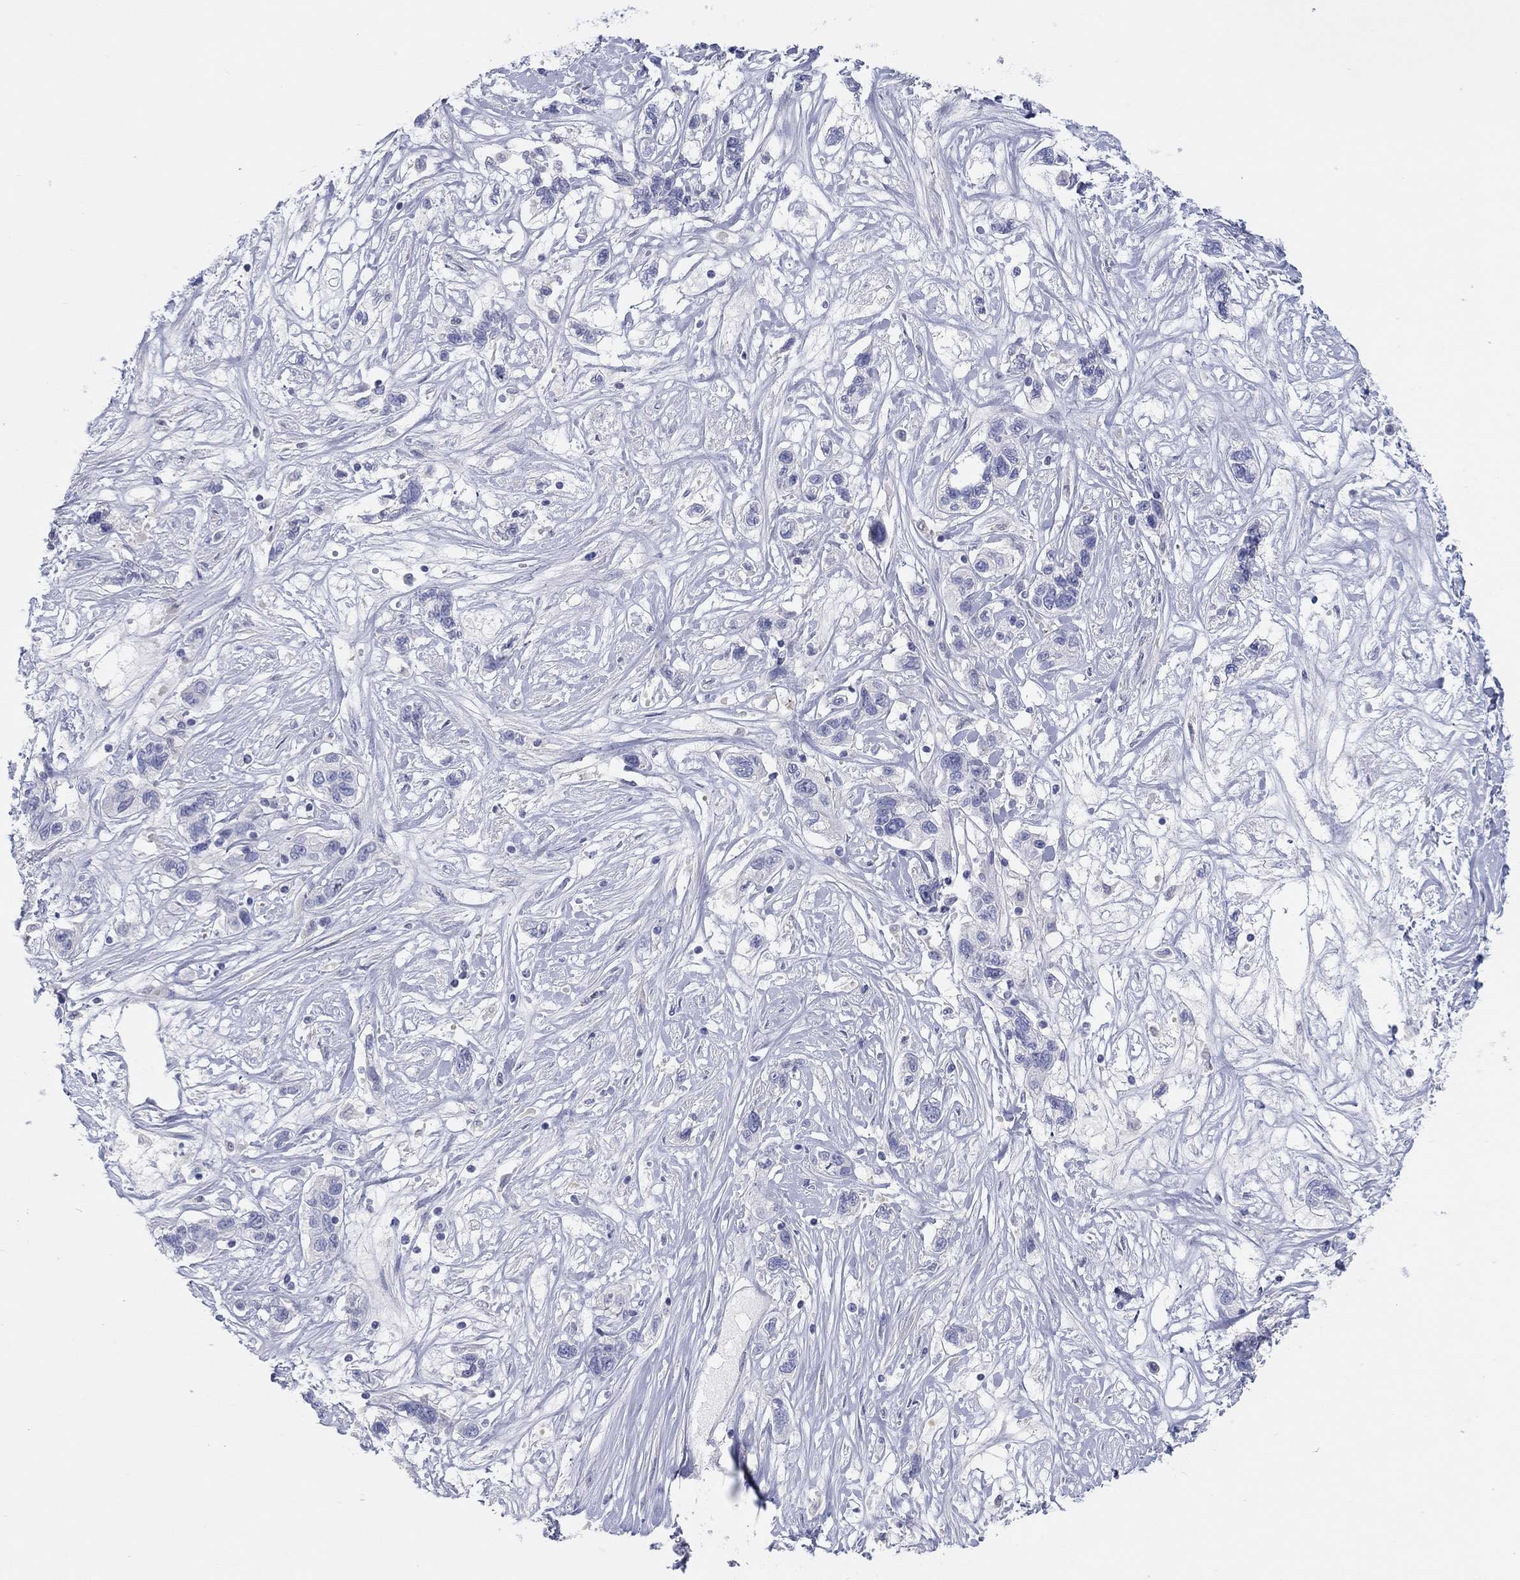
{"staining": {"intensity": "negative", "quantity": "none", "location": "none"}, "tissue": "liver cancer", "cell_type": "Tumor cells", "image_type": "cancer", "snomed": [{"axis": "morphology", "description": "Adenocarcinoma, NOS"}, {"axis": "morphology", "description": "Cholangiocarcinoma"}, {"axis": "topography", "description": "Liver"}], "caption": "Immunohistochemistry (IHC) of liver cholangiocarcinoma shows no staining in tumor cells. The staining is performed using DAB (3,3'-diaminobenzidine) brown chromogen with nuclei counter-stained in using hematoxylin.", "gene": "CPNE6", "patient": {"sex": "male", "age": 64}}